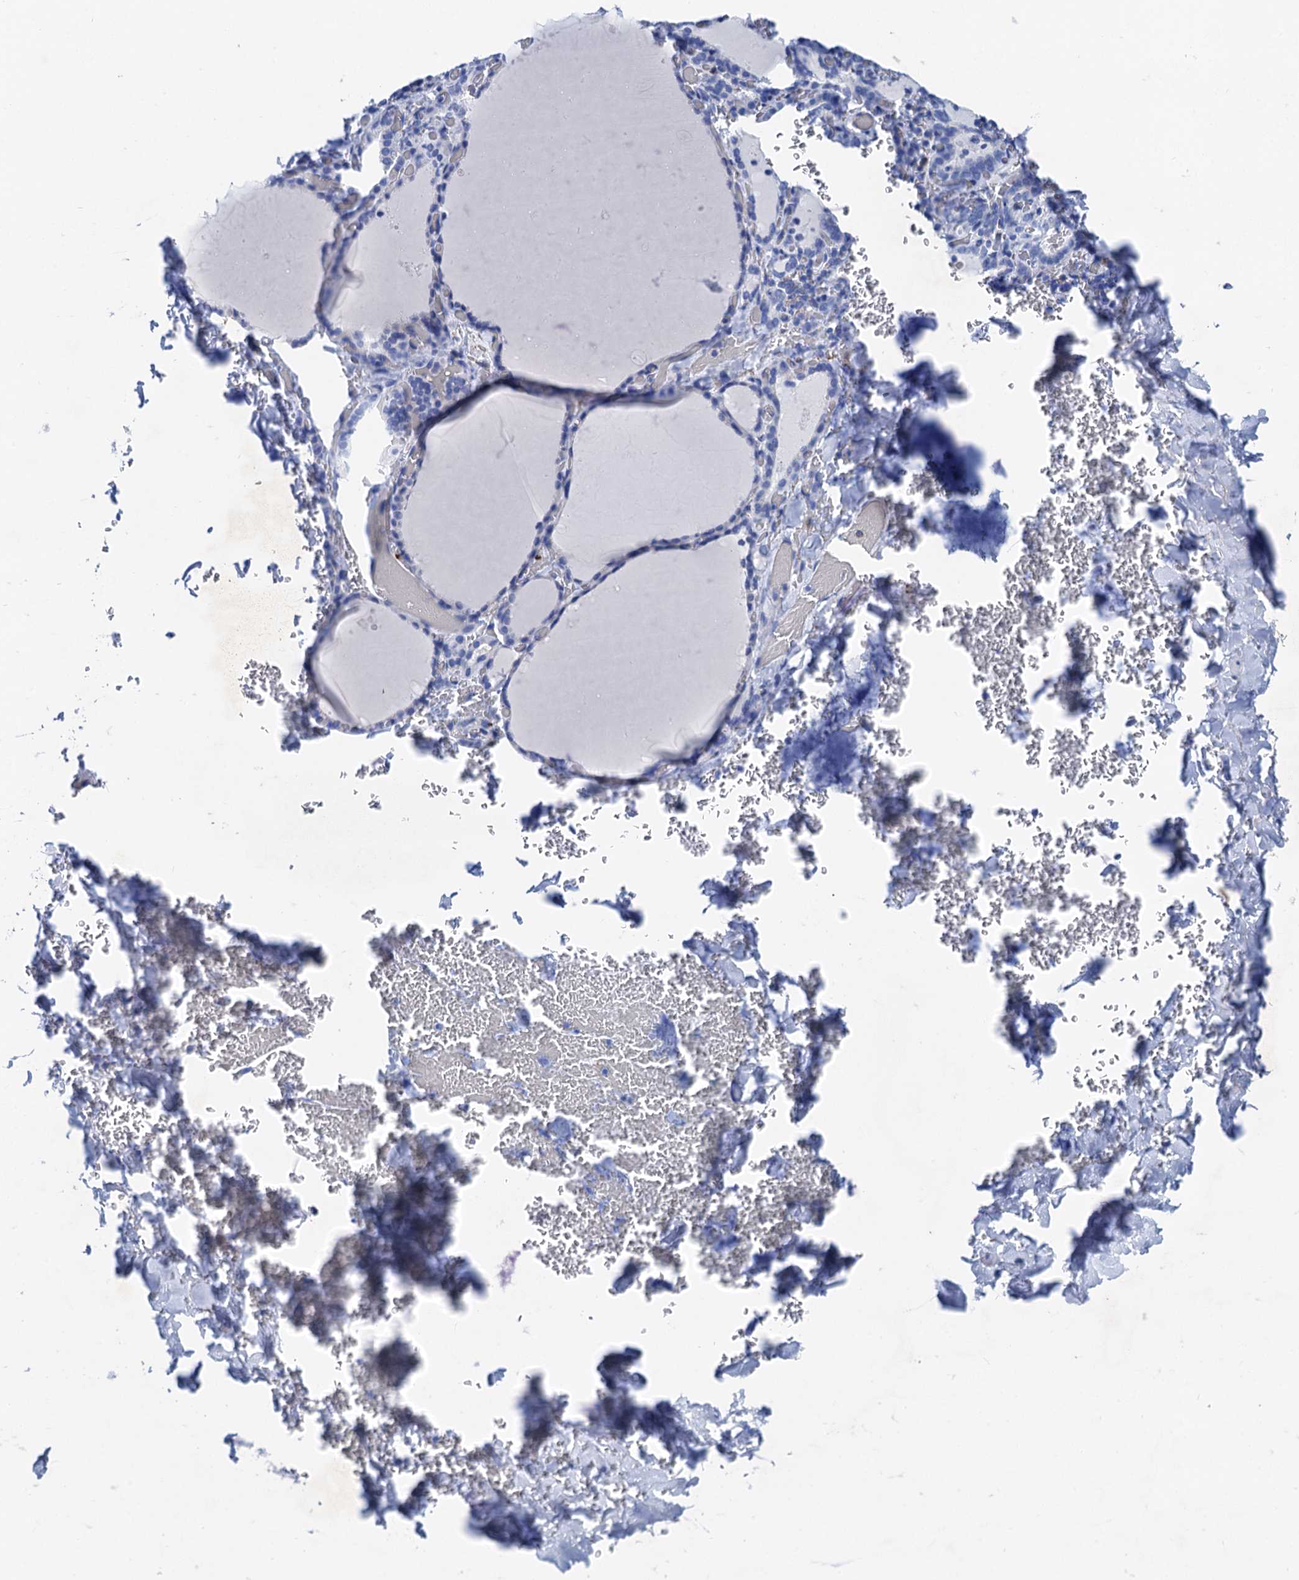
{"staining": {"intensity": "negative", "quantity": "none", "location": "none"}, "tissue": "thyroid gland", "cell_type": "Glandular cells", "image_type": "normal", "snomed": [{"axis": "morphology", "description": "Normal tissue, NOS"}, {"axis": "topography", "description": "Thyroid gland"}], "caption": "DAB (3,3'-diaminobenzidine) immunohistochemical staining of normal thyroid gland displays no significant staining in glandular cells. (DAB immunohistochemistry (IHC) with hematoxylin counter stain).", "gene": "NLRP10", "patient": {"sex": "female", "age": 39}}